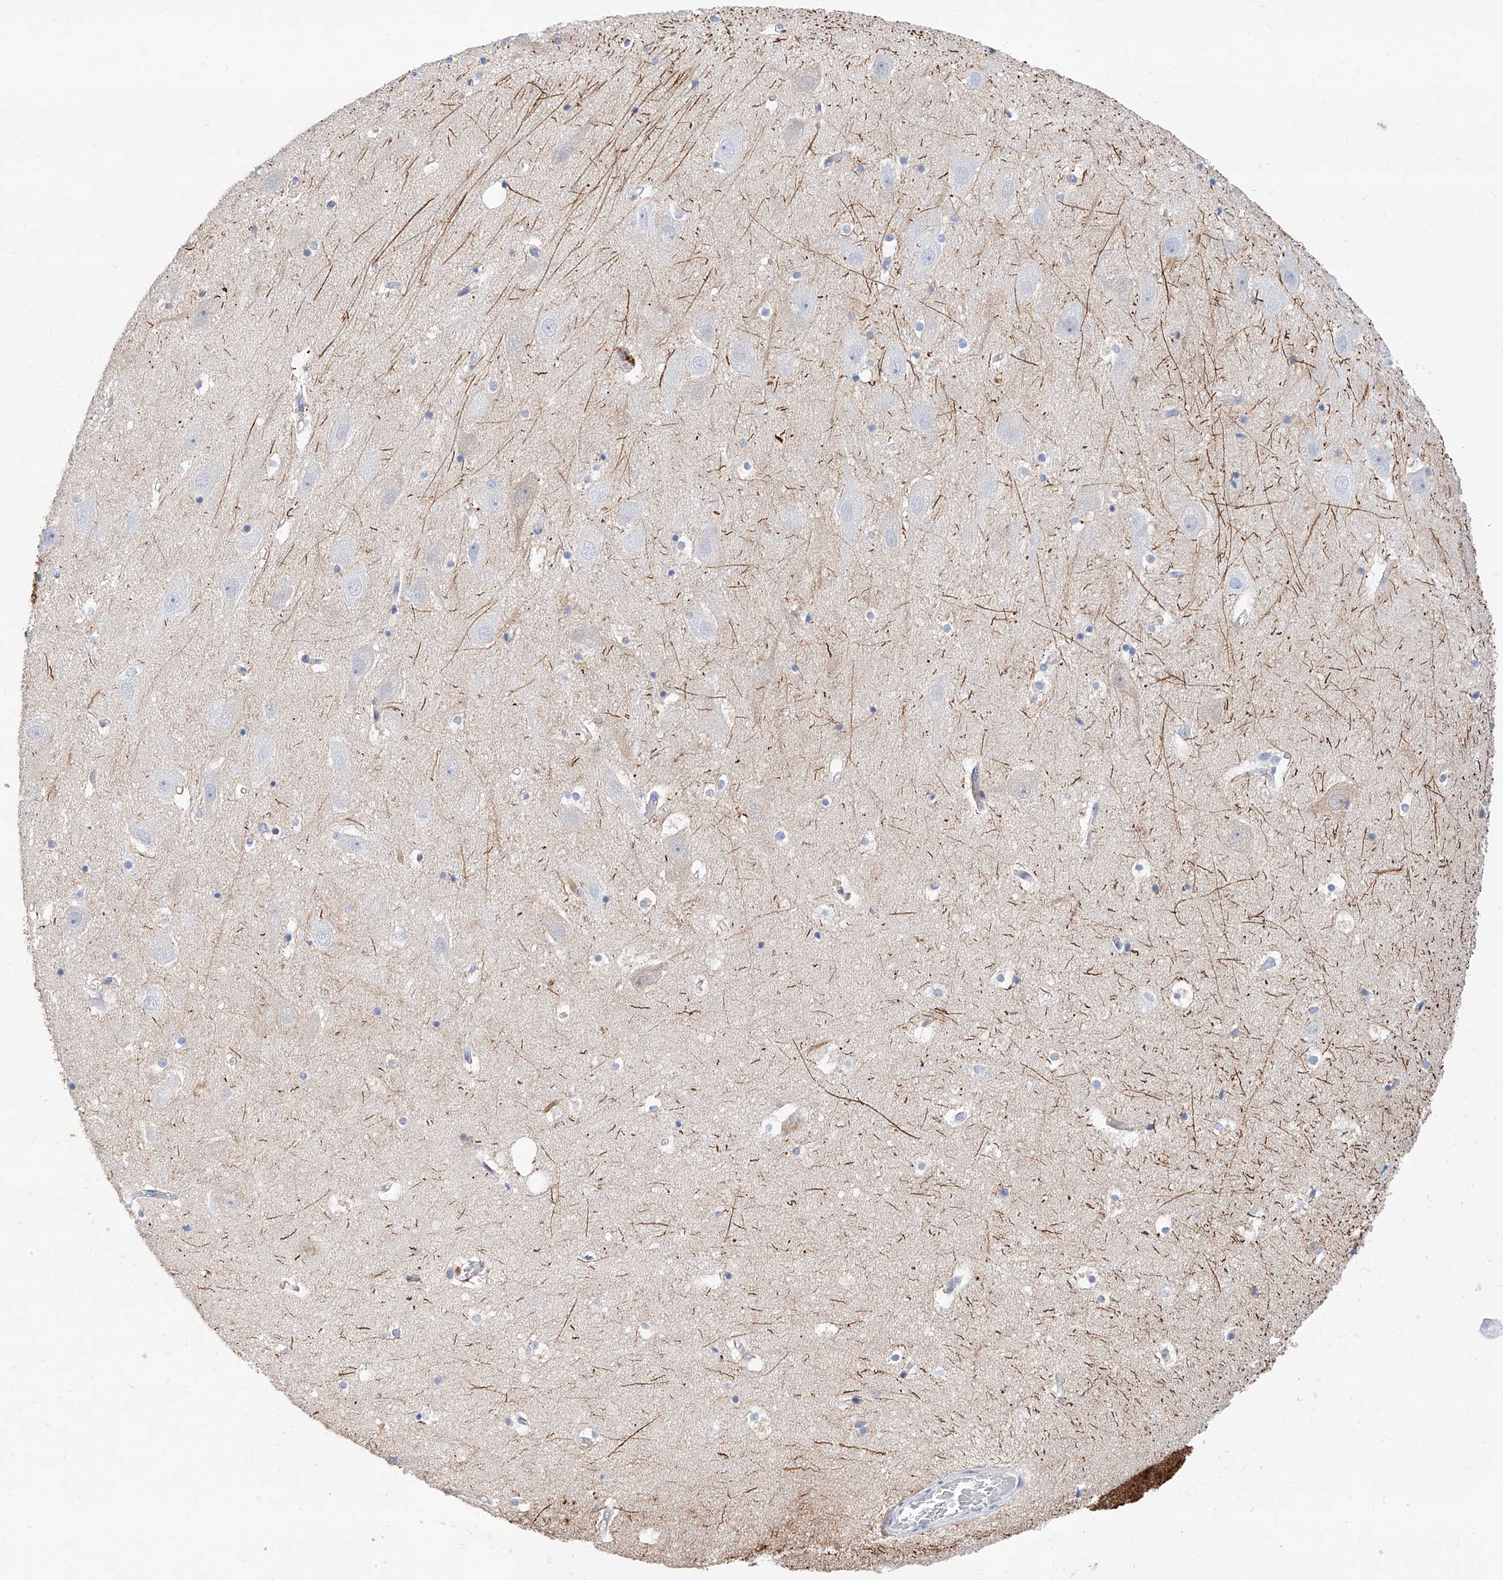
{"staining": {"intensity": "negative", "quantity": "none", "location": "none"}, "tissue": "hippocampus", "cell_type": "Glial cells", "image_type": "normal", "snomed": [{"axis": "morphology", "description": "Normal tissue, NOS"}, {"axis": "topography", "description": "Hippocampus"}], "caption": "Immunohistochemical staining of benign hippocampus displays no significant expression in glial cells. (DAB (3,3'-diaminobenzidine) immunohistochemistry (IHC), high magnification).", "gene": "SLC25A29", "patient": {"sex": "female", "age": 52}}